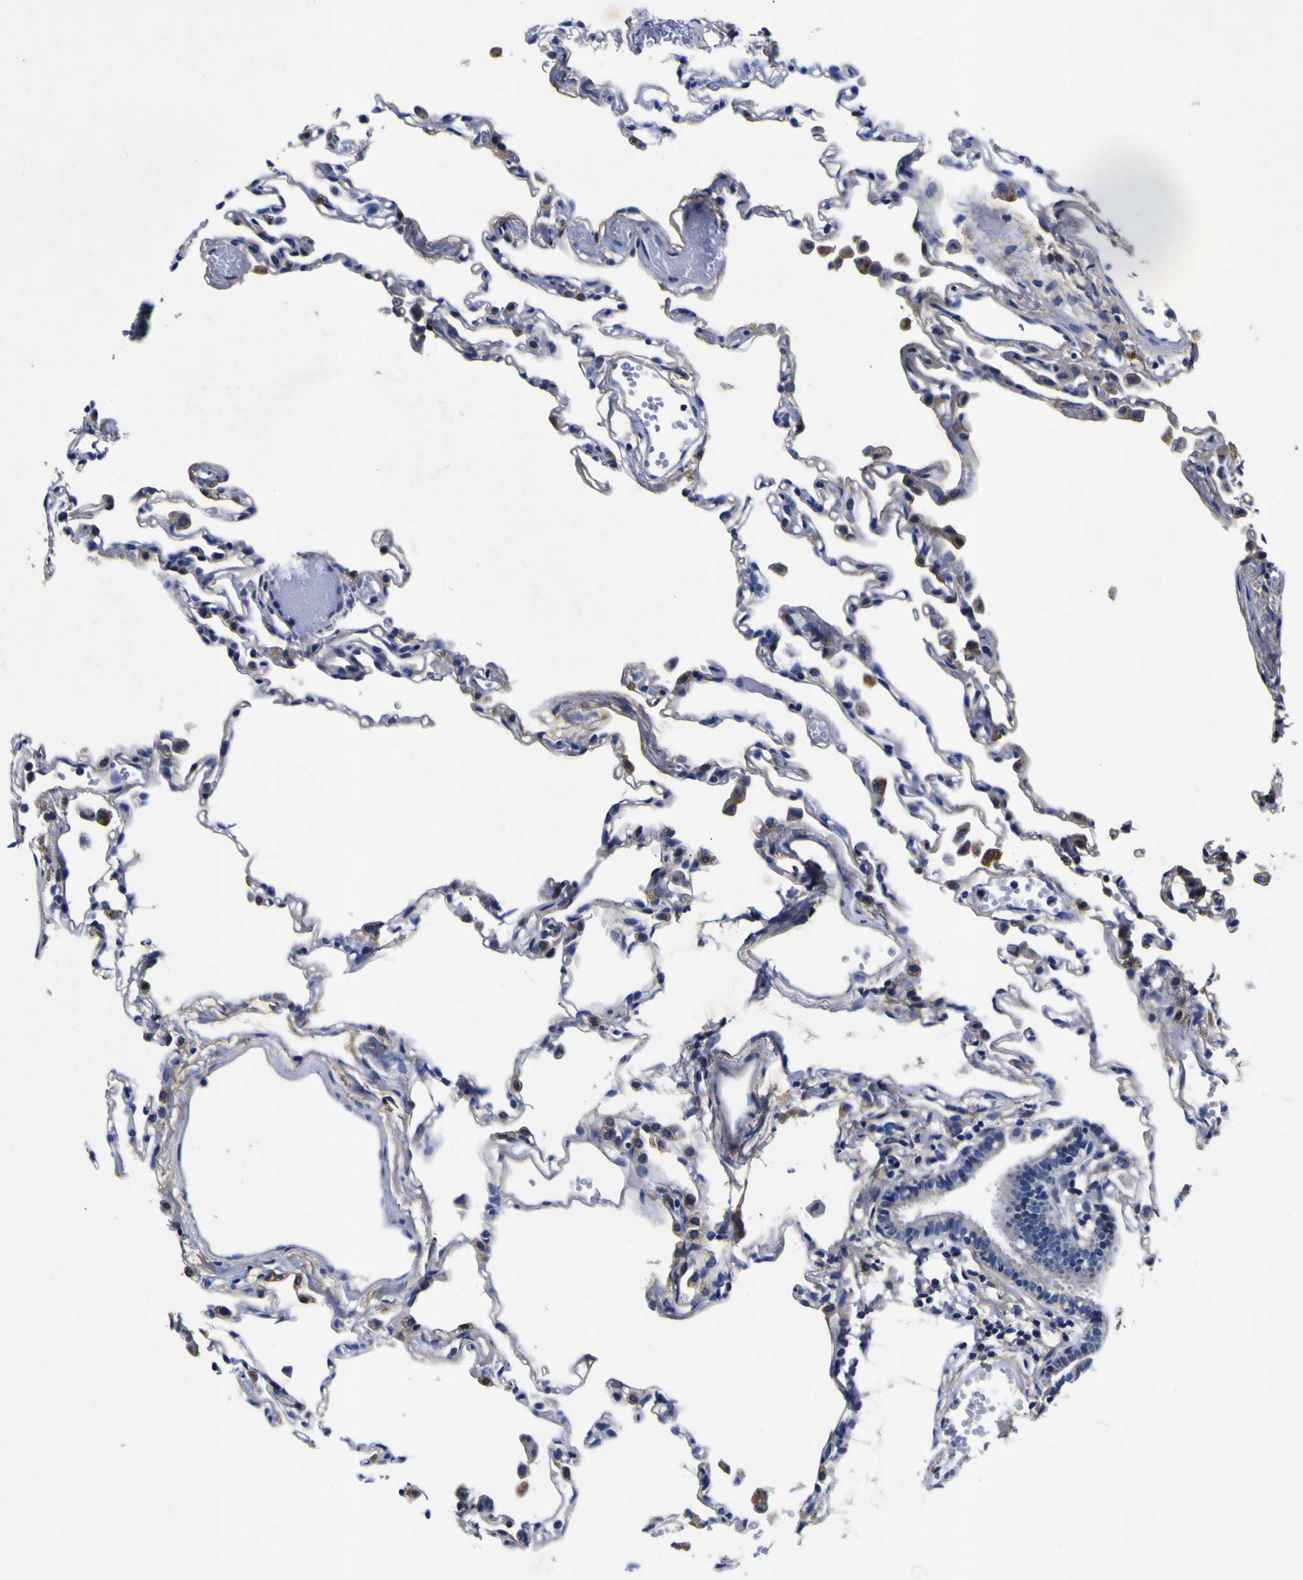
{"staining": {"intensity": "negative", "quantity": "none", "location": "none"}, "tissue": "lung", "cell_type": "Alveolar cells", "image_type": "normal", "snomed": [{"axis": "morphology", "description": "Normal tissue, NOS"}, {"axis": "topography", "description": "Lung"}], "caption": "High power microscopy micrograph of an immunohistochemistry (IHC) histopathology image of unremarkable lung, revealing no significant expression in alveolar cells. (IHC, brightfield microscopy, high magnification).", "gene": "VASN", "patient": {"sex": "female", "age": 49}}